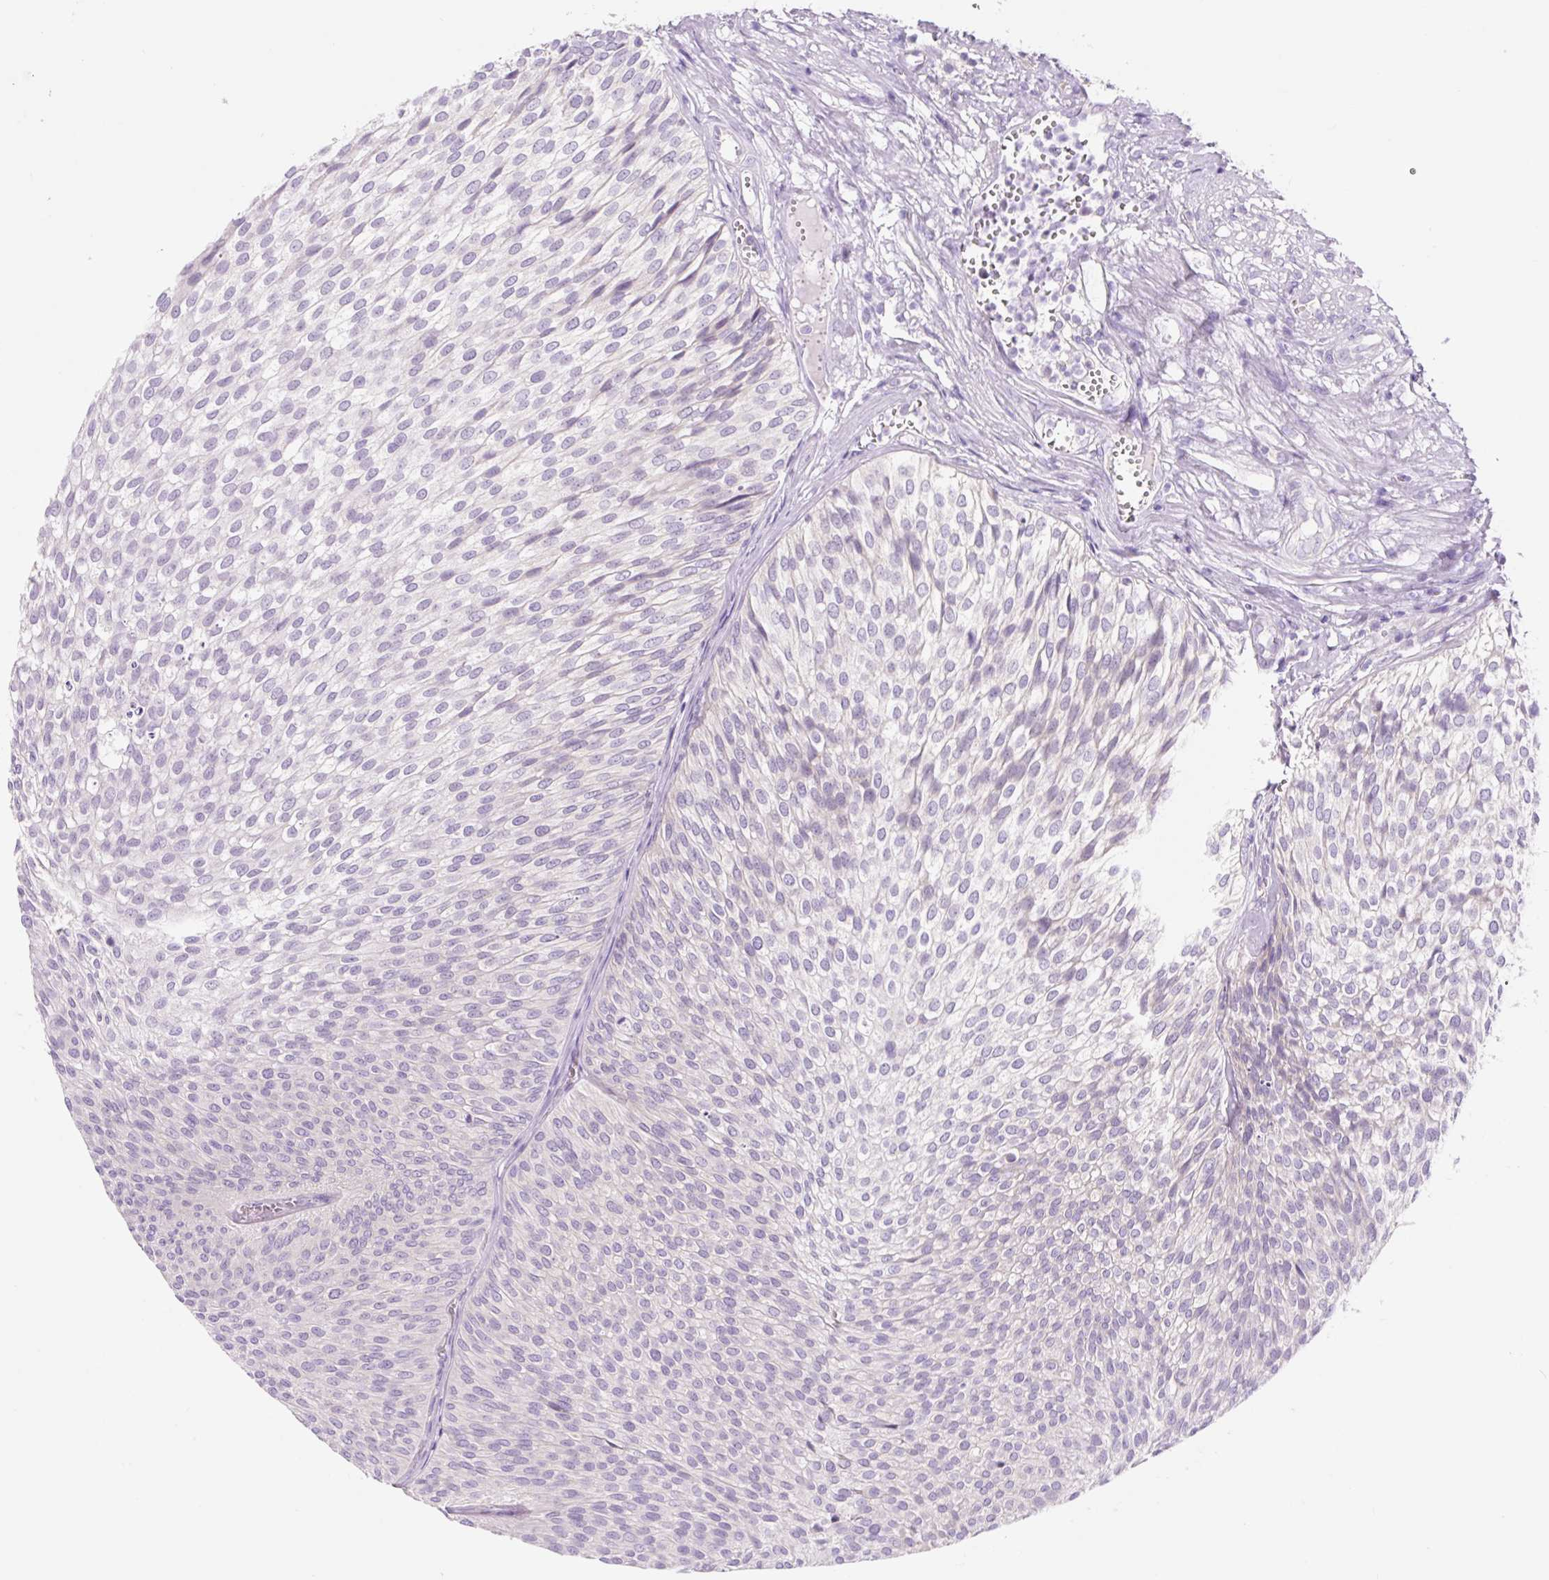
{"staining": {"intensity": "negative", "quantity": "none", "location": "none"}, "tissue": "urothelial cancer", "cell_type": "Tumor cells", "image_type": "cancer", "snomed": [{"axis": "morphology", "description": "Urothelial carcinoma, Low grade"}, {"axis": "topography", "description": "Urinary bladder"}], "caption": "An immunohistochemistry histopathology image of urothelial carcinoma (low-grade) is shown. There is no staining in tumor cells of urothelial carcinoma (low-grade).", "gene": "CELF6", "patient": {"sex": "male", "age": 91}}